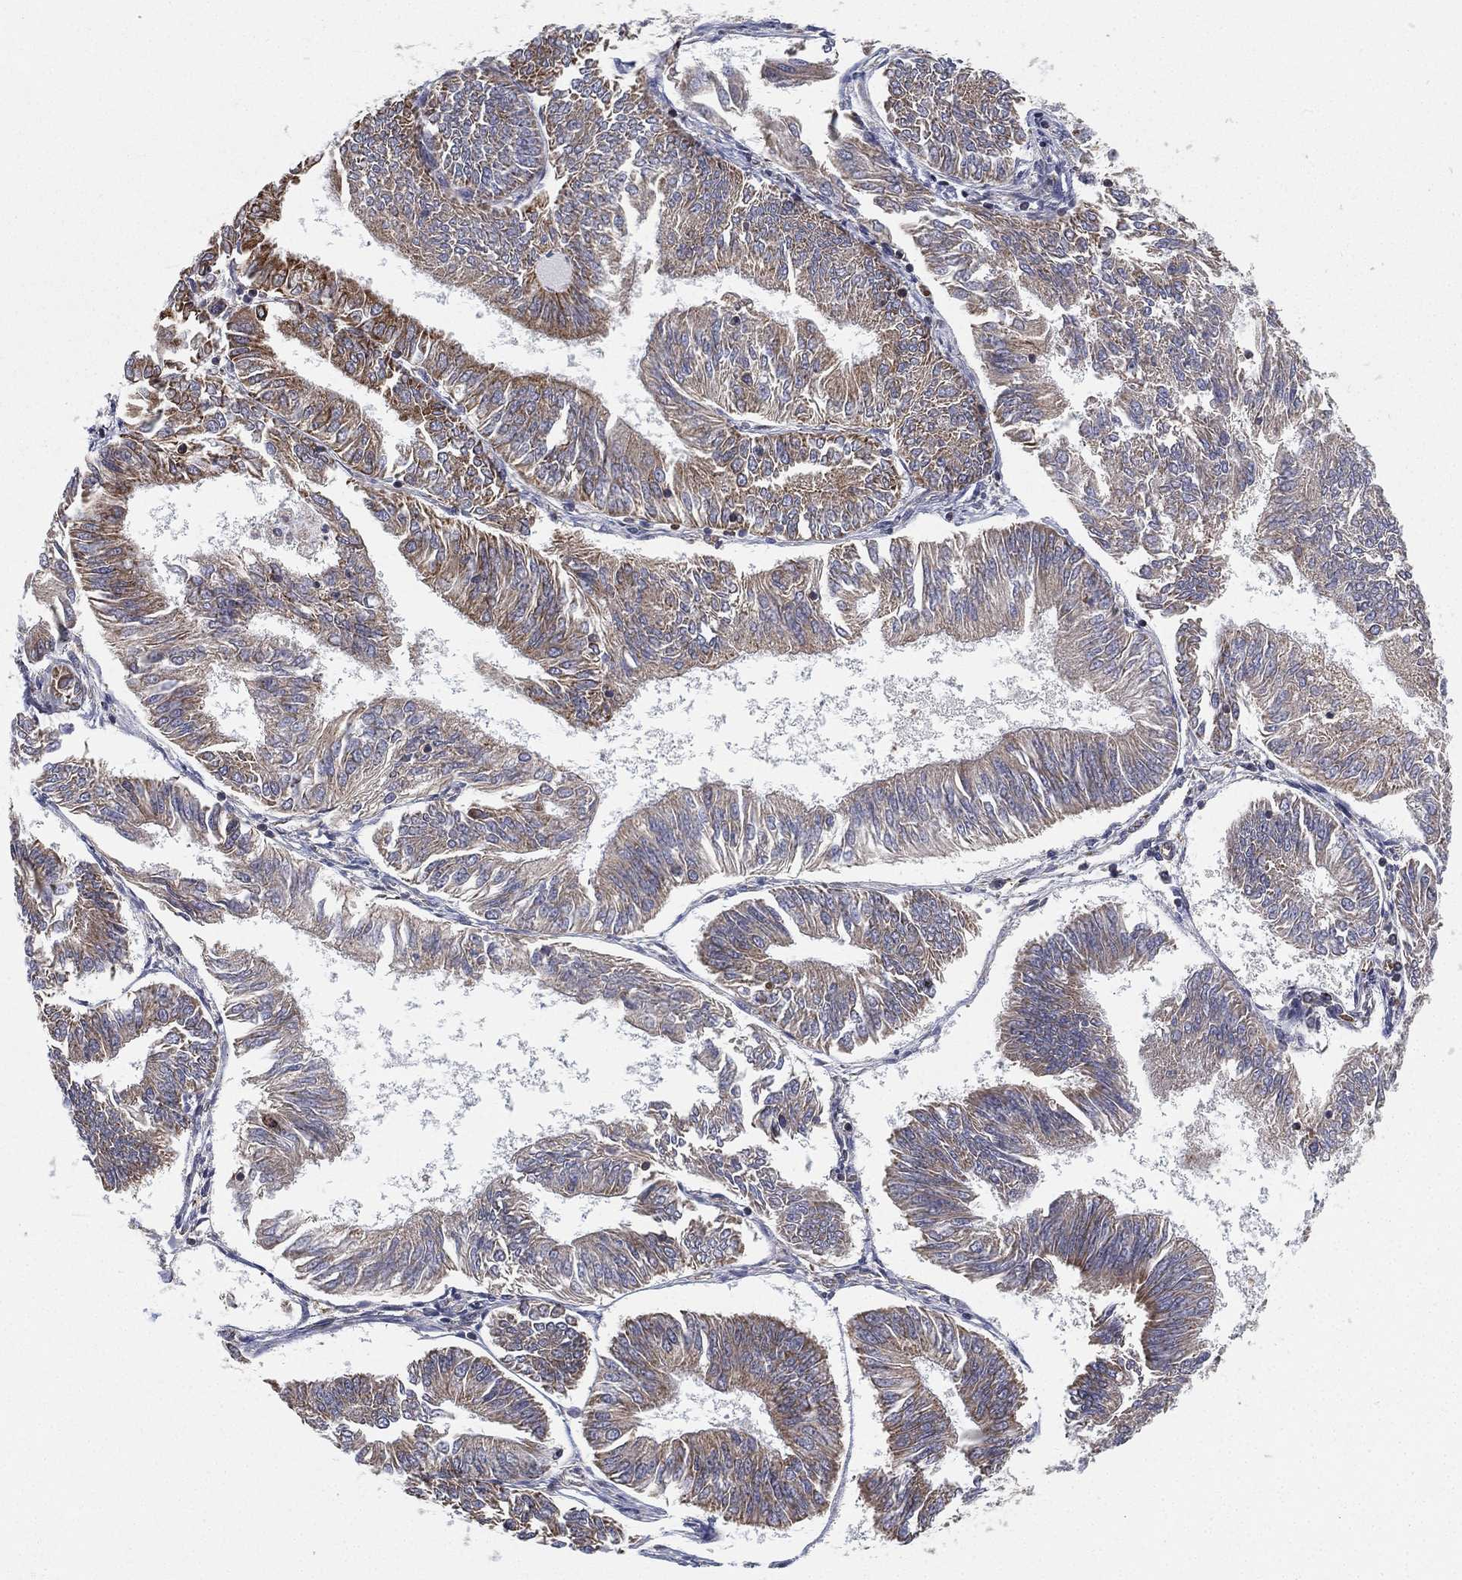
{"staining": {"intensity": "weak", "quantity": ">75%", "location": "cytoplasmic/membranous"}, "tissue": "endometrial cancer", "cell_type": "Tumor cells", "image_type": "cancer", "snomed": [{"axis": "morphology", "description": "Adenocarcinoma, NOS"}, {"axis": "topography", "description": "Endometrium"}], "caption": "A photomicrograph of human endometrial adenocarcinoma stained for a protein shows weak cytoplasmic/membranous brown staining in tumor cells.", "gene": "CYB5B", "patient": {"sex": "female", "age": 58}}